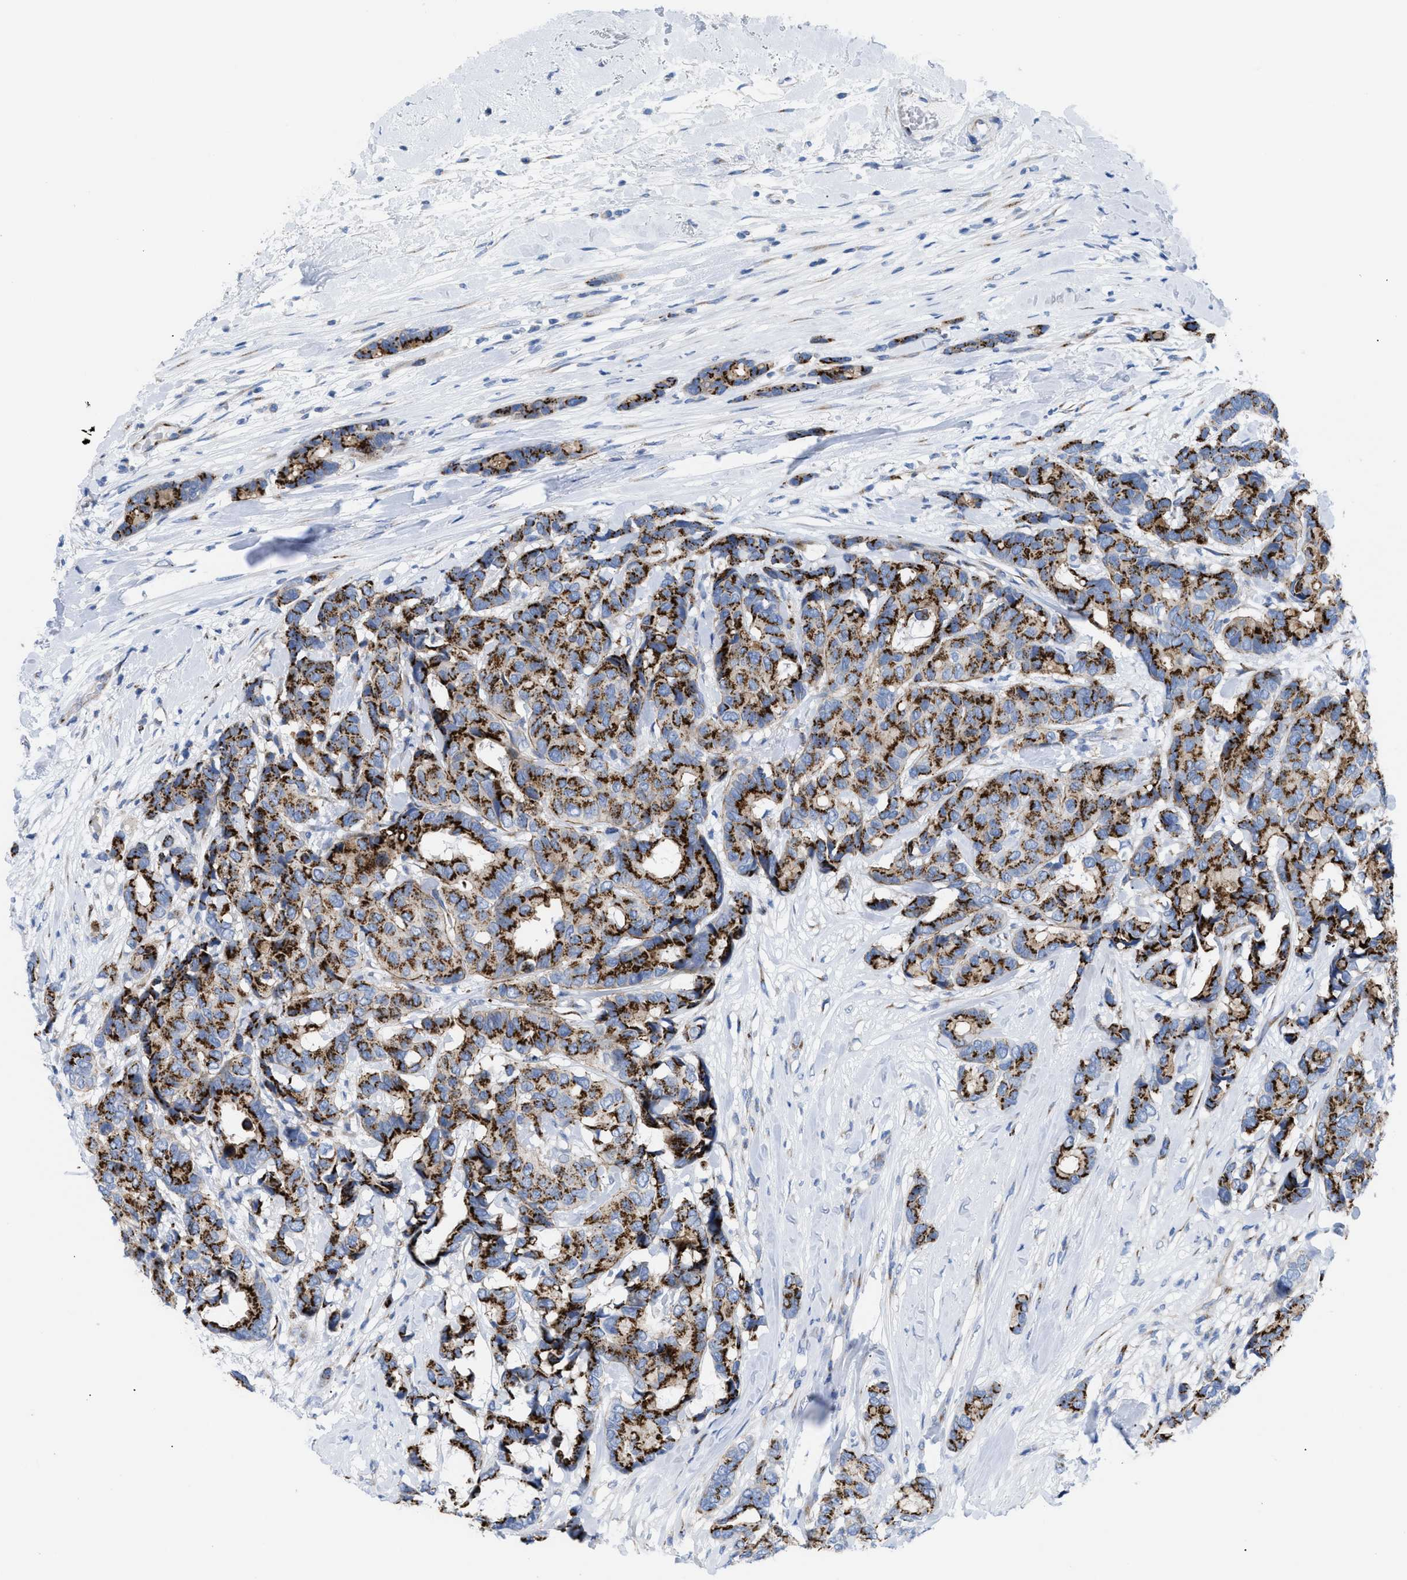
{"staining": {"intensity": "strong", "quantity": ">75%", "location": "cytoplasmic/membranous"}, "tissue": "breast cancer", "cell_type": "Tumor cells", "image_type": "cancer", "snomed": [{"axis": "morphology", "description": "Duct carcinoma"}, {"axis": "topography", "description": "Breast"}], "caption": "Immunohistochemistry (IHC) micrograph of neoplastic tissue: breast invasive ductal carcinoma stained using immunohistochemistry (IHC) demonstrates high levels of strong protein expression localized specifically in the cytoplasmic/membranous of tumor cells, appearing as a cytoplasmic/membranous brown color.", "gene": "TMEM17", "patient": {"sex": "female", "age": 87}}